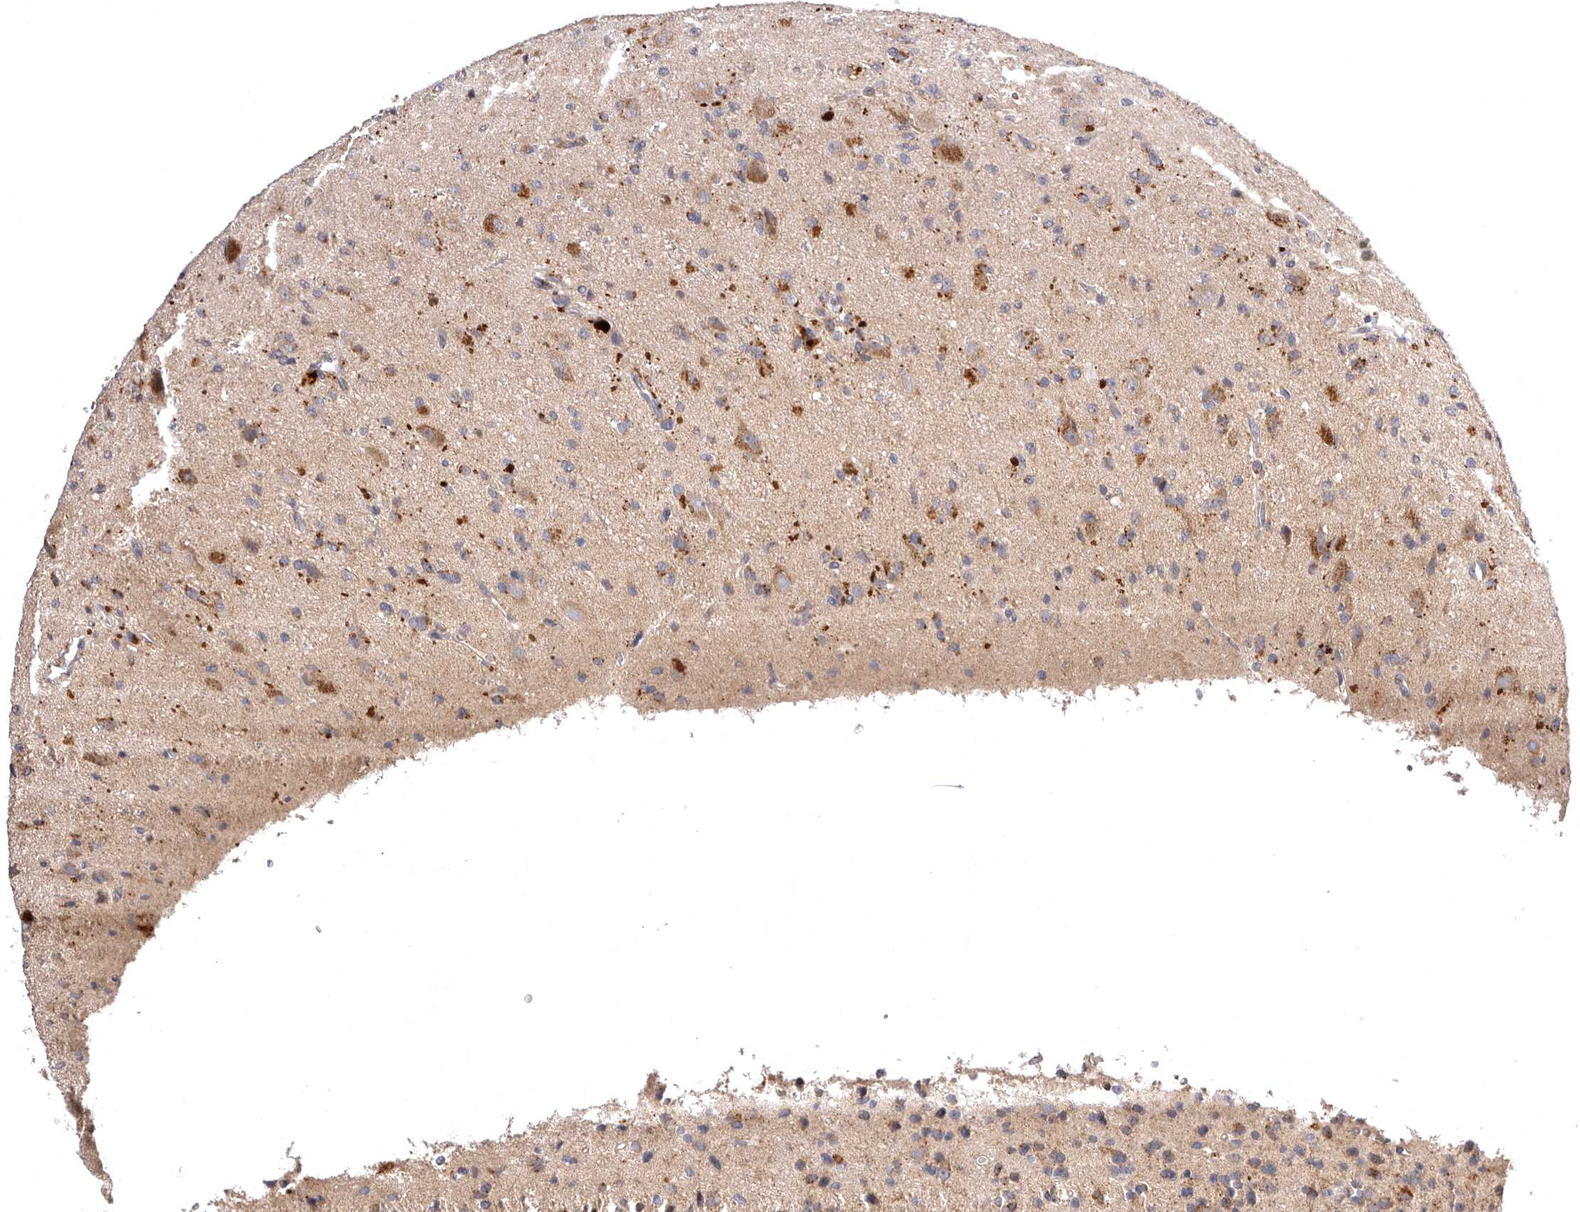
{"staining": {"intensity": "moderate", "quantity": "<25%", "location": "cytoplasmic/membranous"}, "tissue": "glioma", "cell_type": "Tumor cells", "image_type": "cancer", "snomed": [{"axis": "morphology", "description": "Glioma, malignant, High grade"}, {"axis": "topography", "description": "pancreas cauda"}], "caption": "High-power microscopy captured an IHC image of malignant glioma (high-grade), revealing moderate cytoplasmic/membranous staining in about <25% of tumor cells.", "gene": "ADCY2", "patient": {"sex": "male", "age": 60}}